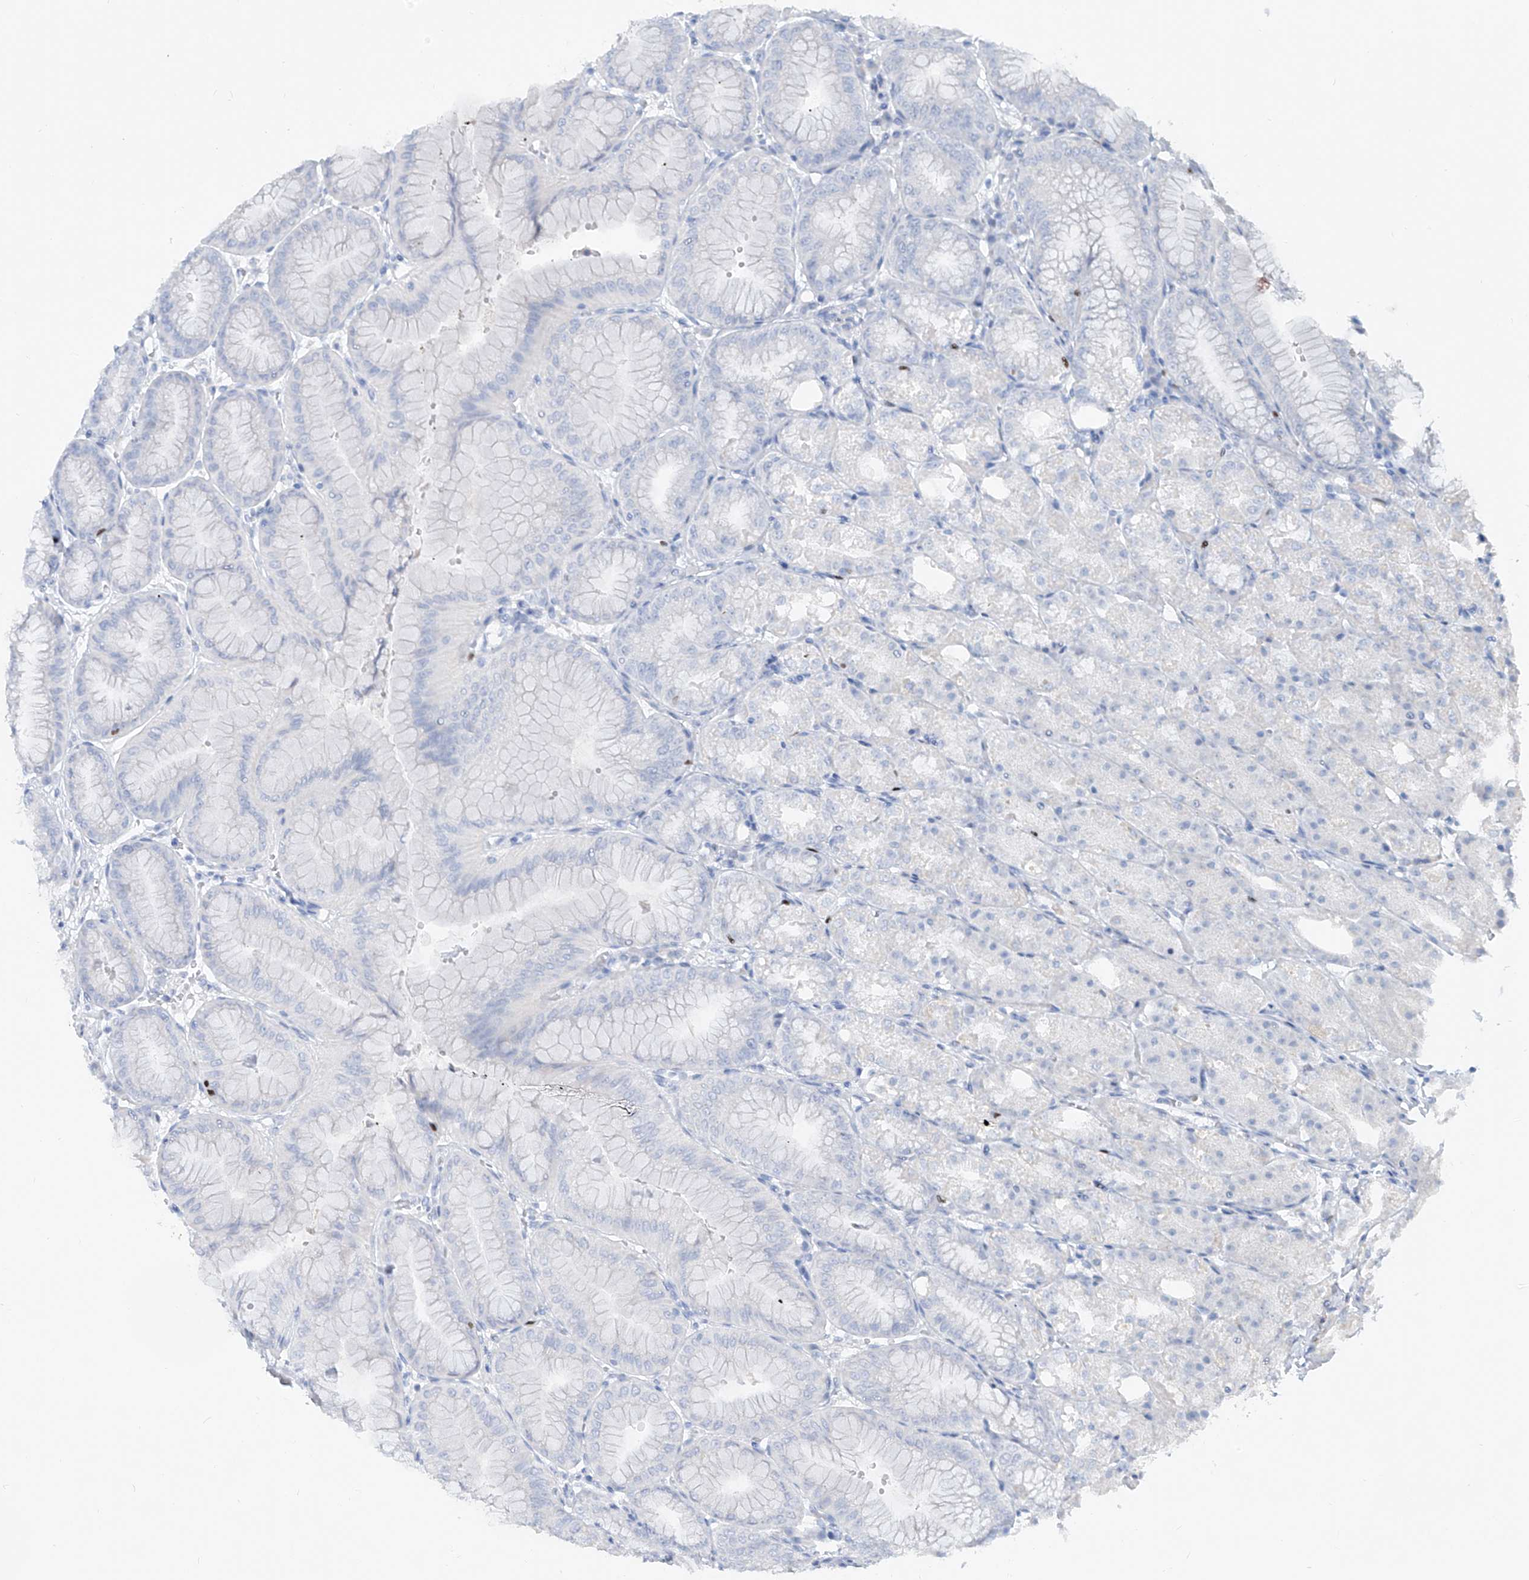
{"staining": {"intensity": "strong", "quantity": "25%-75%", "location": "nuclear"}, "tissue": "stomach", "cell_type": "Glandular cells", "image_type": "normal", "snomed": [{"axis": "morphology", "description": "Normal tissue, NOS"}, {"axis": "topography", "description": "Stomach, lower"}], "caption": "This photomicrograph demonstrates benign stomach stained with immunohistochemistry (IHC) to label a protein in brown. The nuclear of glandular cells show strong positivity for the protein. Nuclei are counter-stained blue.", "gene": "TAF4", "patient": {"sex": "male", "age": 71}}